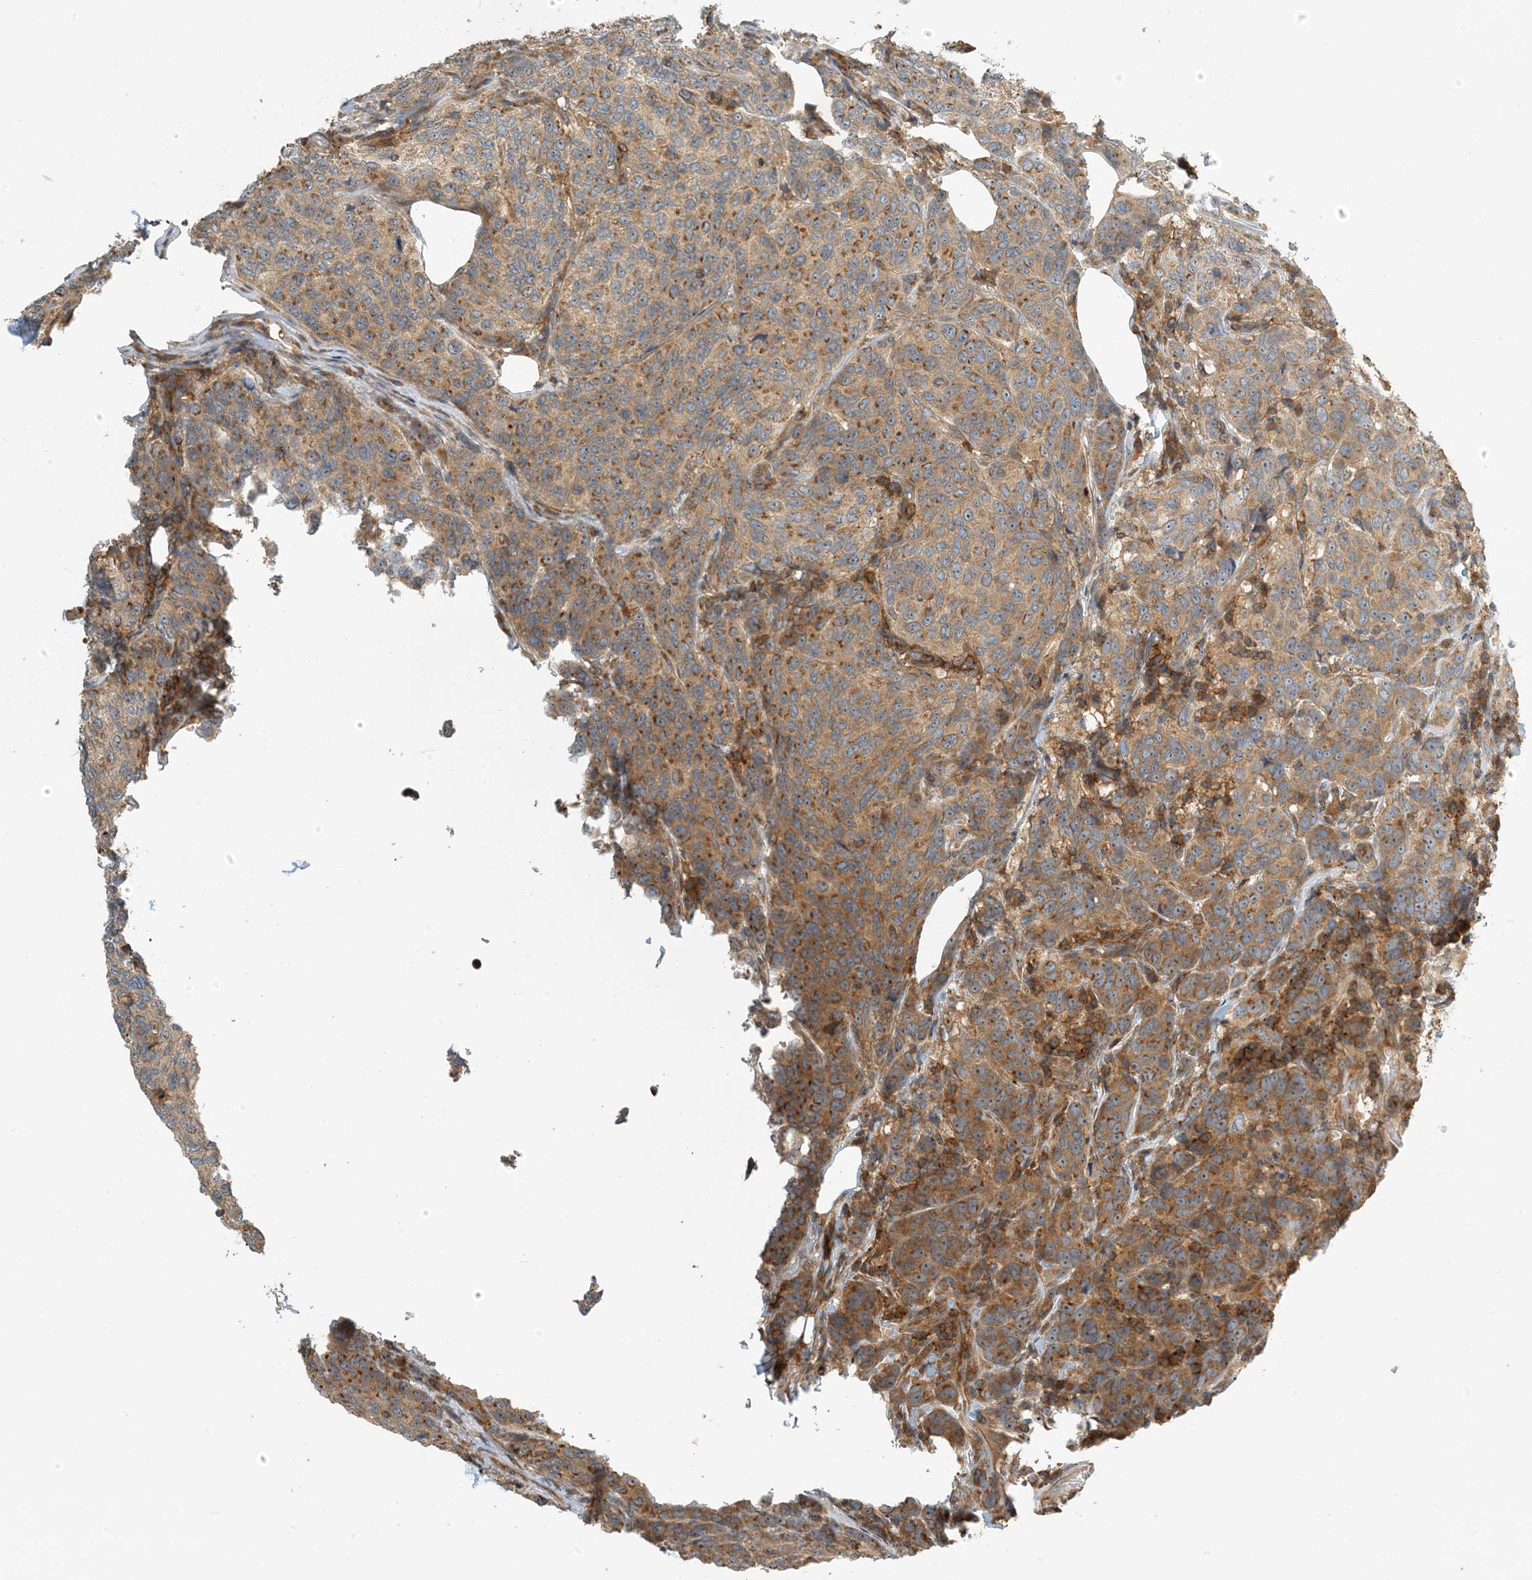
{"staining": {"intensity": "moderate", "quantity": ">75%", "location": "cytoplasmic/membranous"}, "tissue": "breast cancer", "cell_type": "Tumor cells", "image_type": "cancer", "snomed": [{"axis": "morphology", "description": "Duct carcinoma"}, {"axis": "topography", "description": "Breast"}], "caption": "The histopathology image demonstrates immunohistochemical staining of invasive ductal carcinoma (breast). There is moderate cytoplasmic/membranous staining is identified in about >75% of tumor cells.", "gene": "COLEC11", "patient": {"sex": "female", "age": 55}}